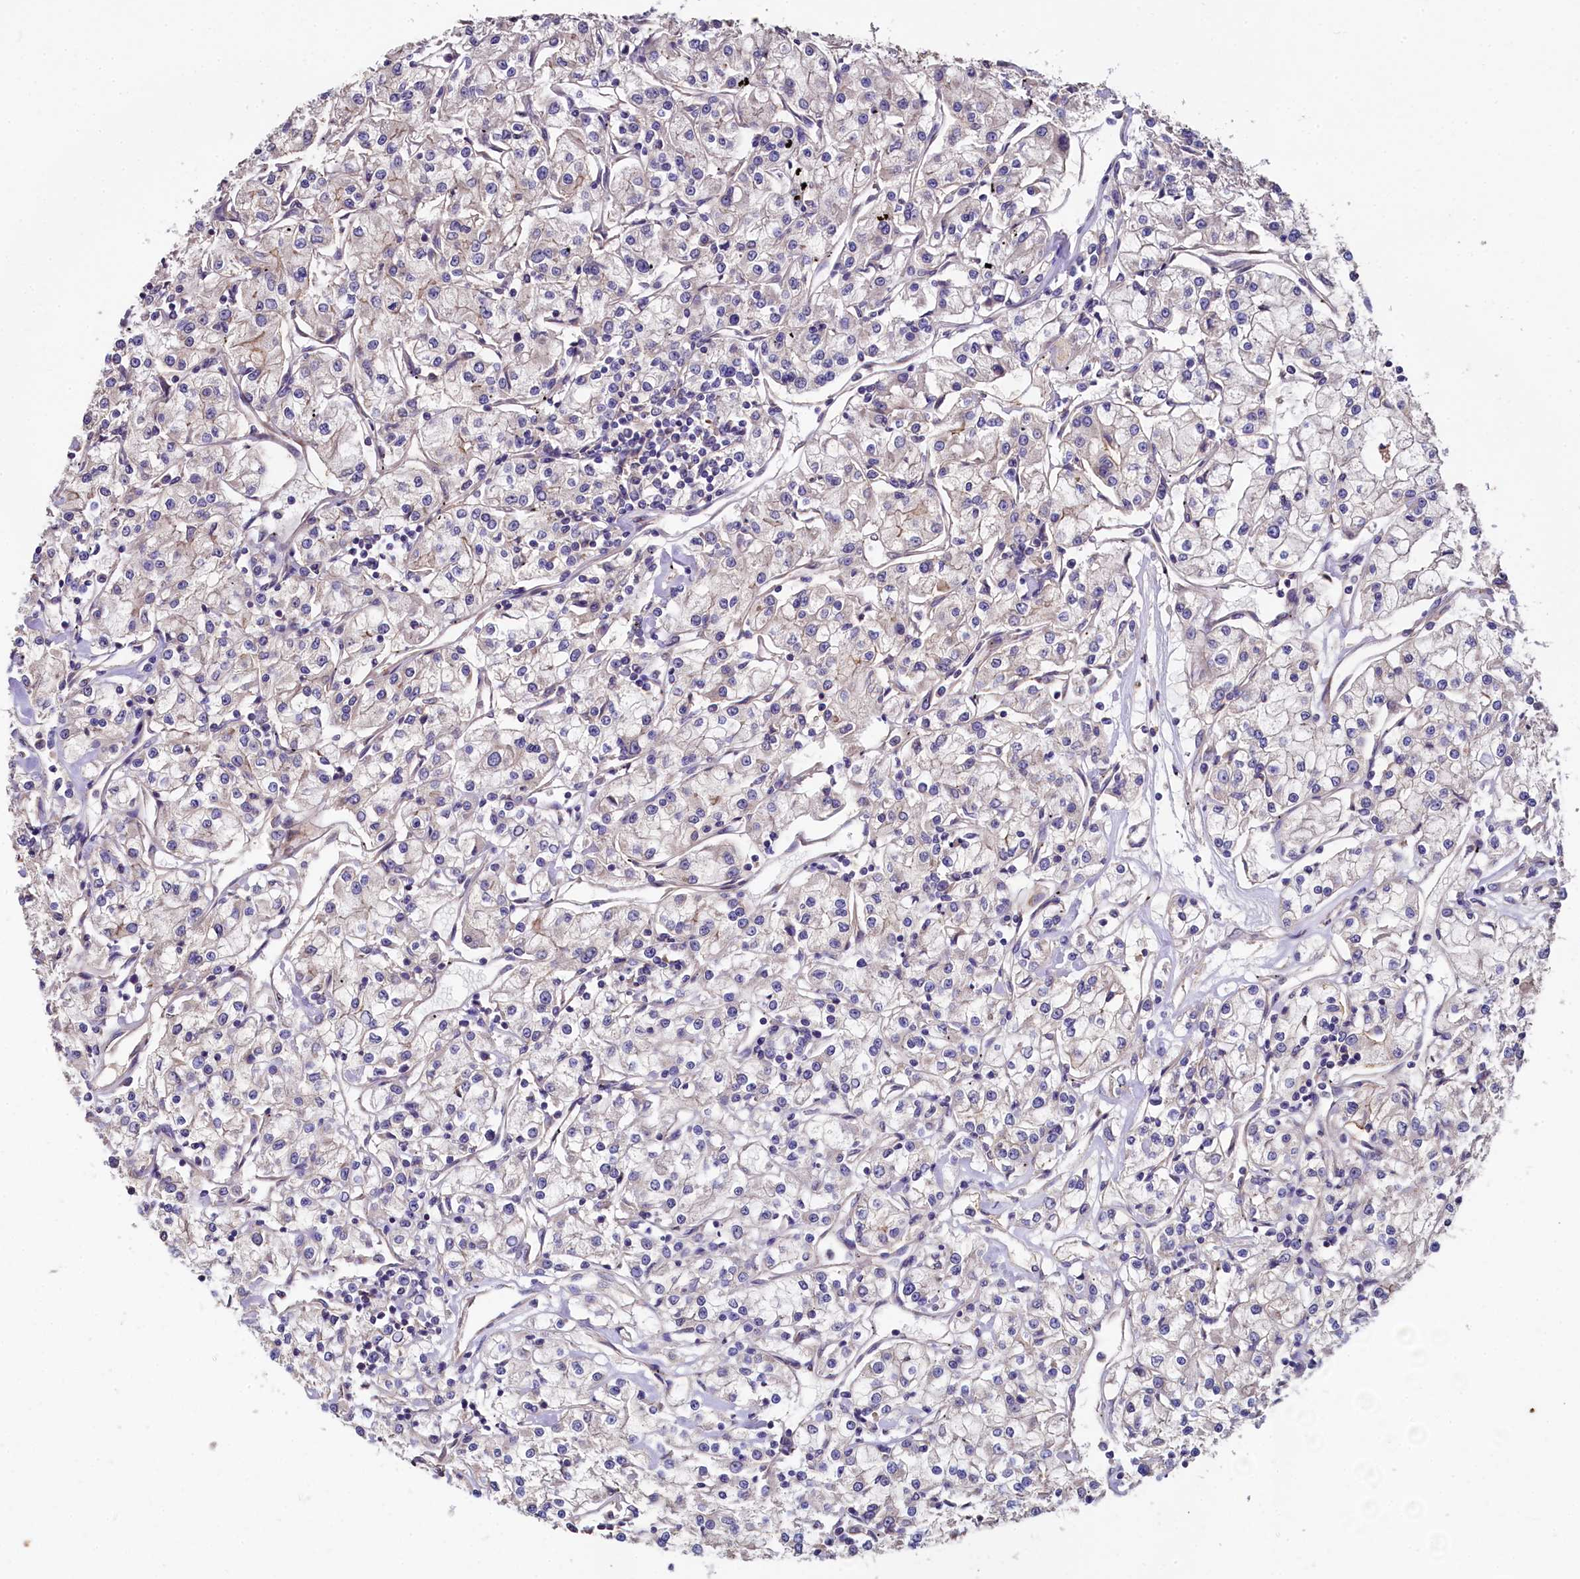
{"staining": {"intensity": "negative", "quantity": "none", "location": "none"}, "tissue": "renal cancer", "cell_type": "Tumor cells", "image_type": "cancer", "snomed": [{"axis": "morphology", "description": "Adenocarcinoma, NOS"}, {"axis": "topography", "description": "Kidney"}], "caption": "Tumor cells are negative for protein expression in human renal cancer (adenocarcinoma). (DAB immunohistochemistry (IHC) visualized using brightfield microscopy, high magnification).", "gene": "SPRYD3", "patient": {"sex": "female", "age": 59}}